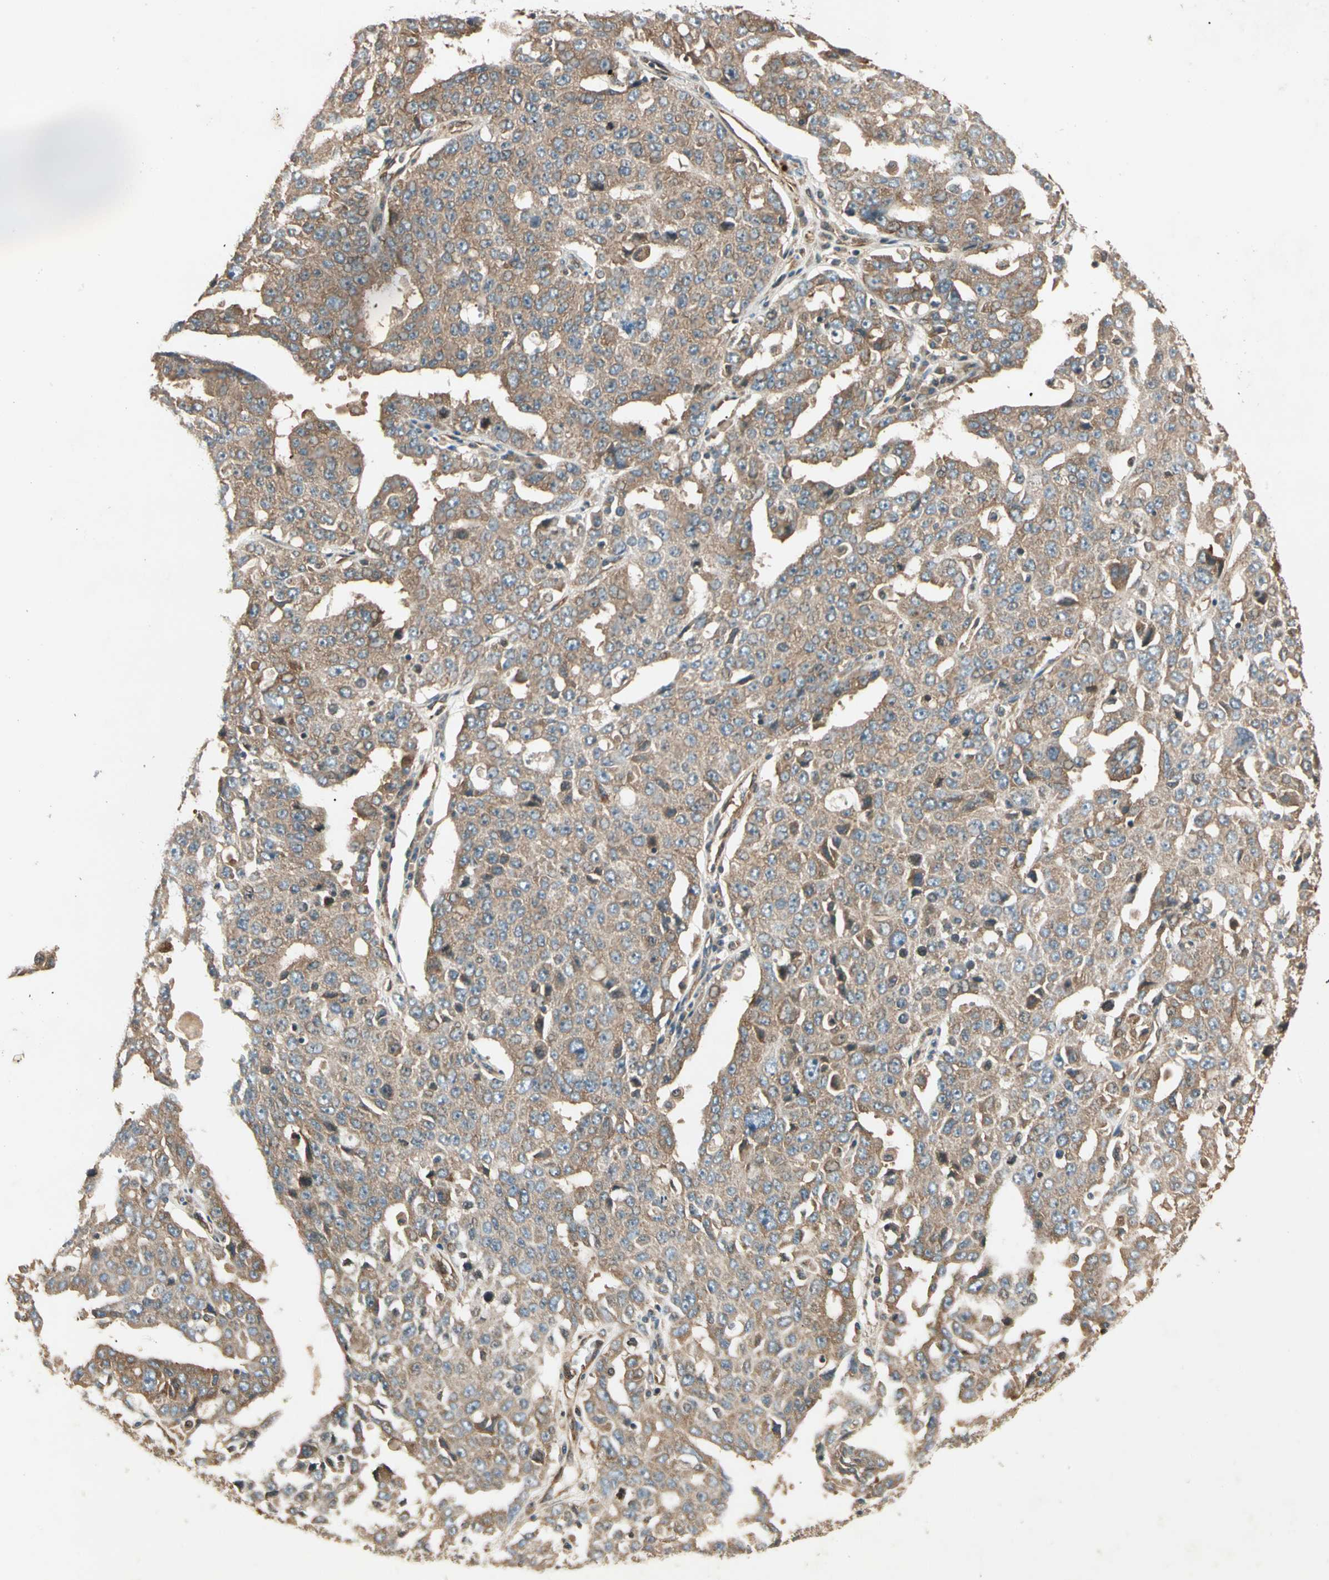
{"staining": {"intensity": "weak", "quantity": ">75%", "location": "cytoplasmic/membranous"}, "tissue": "ovarian cancer", "cell_type": "Tumor cells", "image_type": "cancer", "snomed": [{"axis": "morphology", "description": "Carcinoma, endometroid"}, {"axis": "topography", "description": "Ovary"}], "caption": "Endometroid carcinoma (ovarian) was stained to show a protein in brown. There is low levels of weak cytoplasmic/membranous expression in about >75% of tumor cells. (IHC, brightfield microscopy, high magnification).", "gene": "ROCK2", "patient": {"sex": "female", "age": 62}}